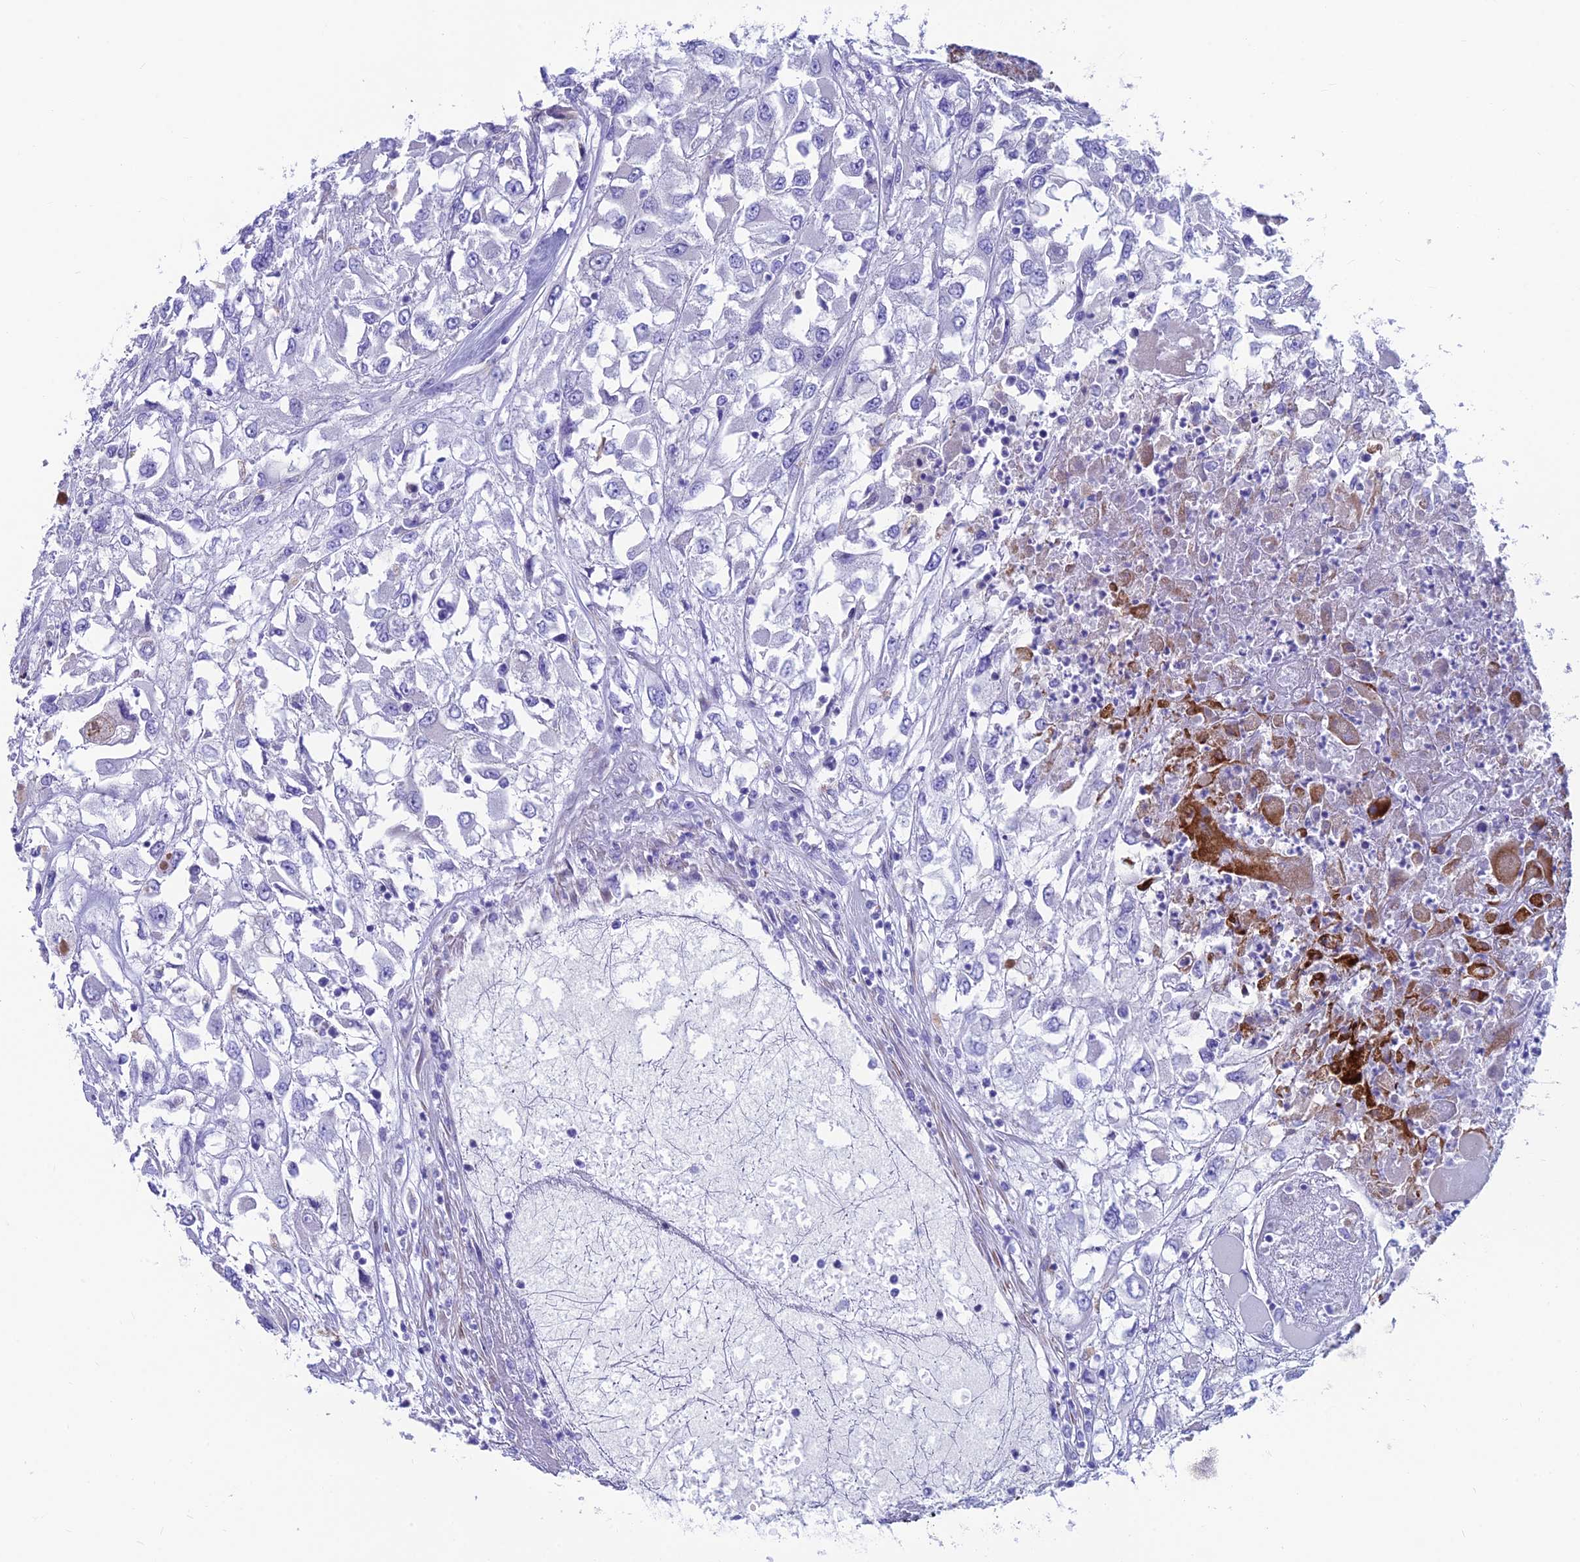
{"staining": {"intensity": "negative", "quantity": "none", "location": "none"}, "tissue": "renal cancer", "cell_type": "Tumor cells", "image_type": "cancer", "snomed": [{"axis": "morphology", "description": "Adenocarcinoma, NOS"}, {"axis": "topography", "description": "Kidney"}], "caption": "Immunohistochemistry of renal cancer displays no staining in tumor cells.", "gene": "GNG11", "patient": {"sex": "female", "age": 52}}